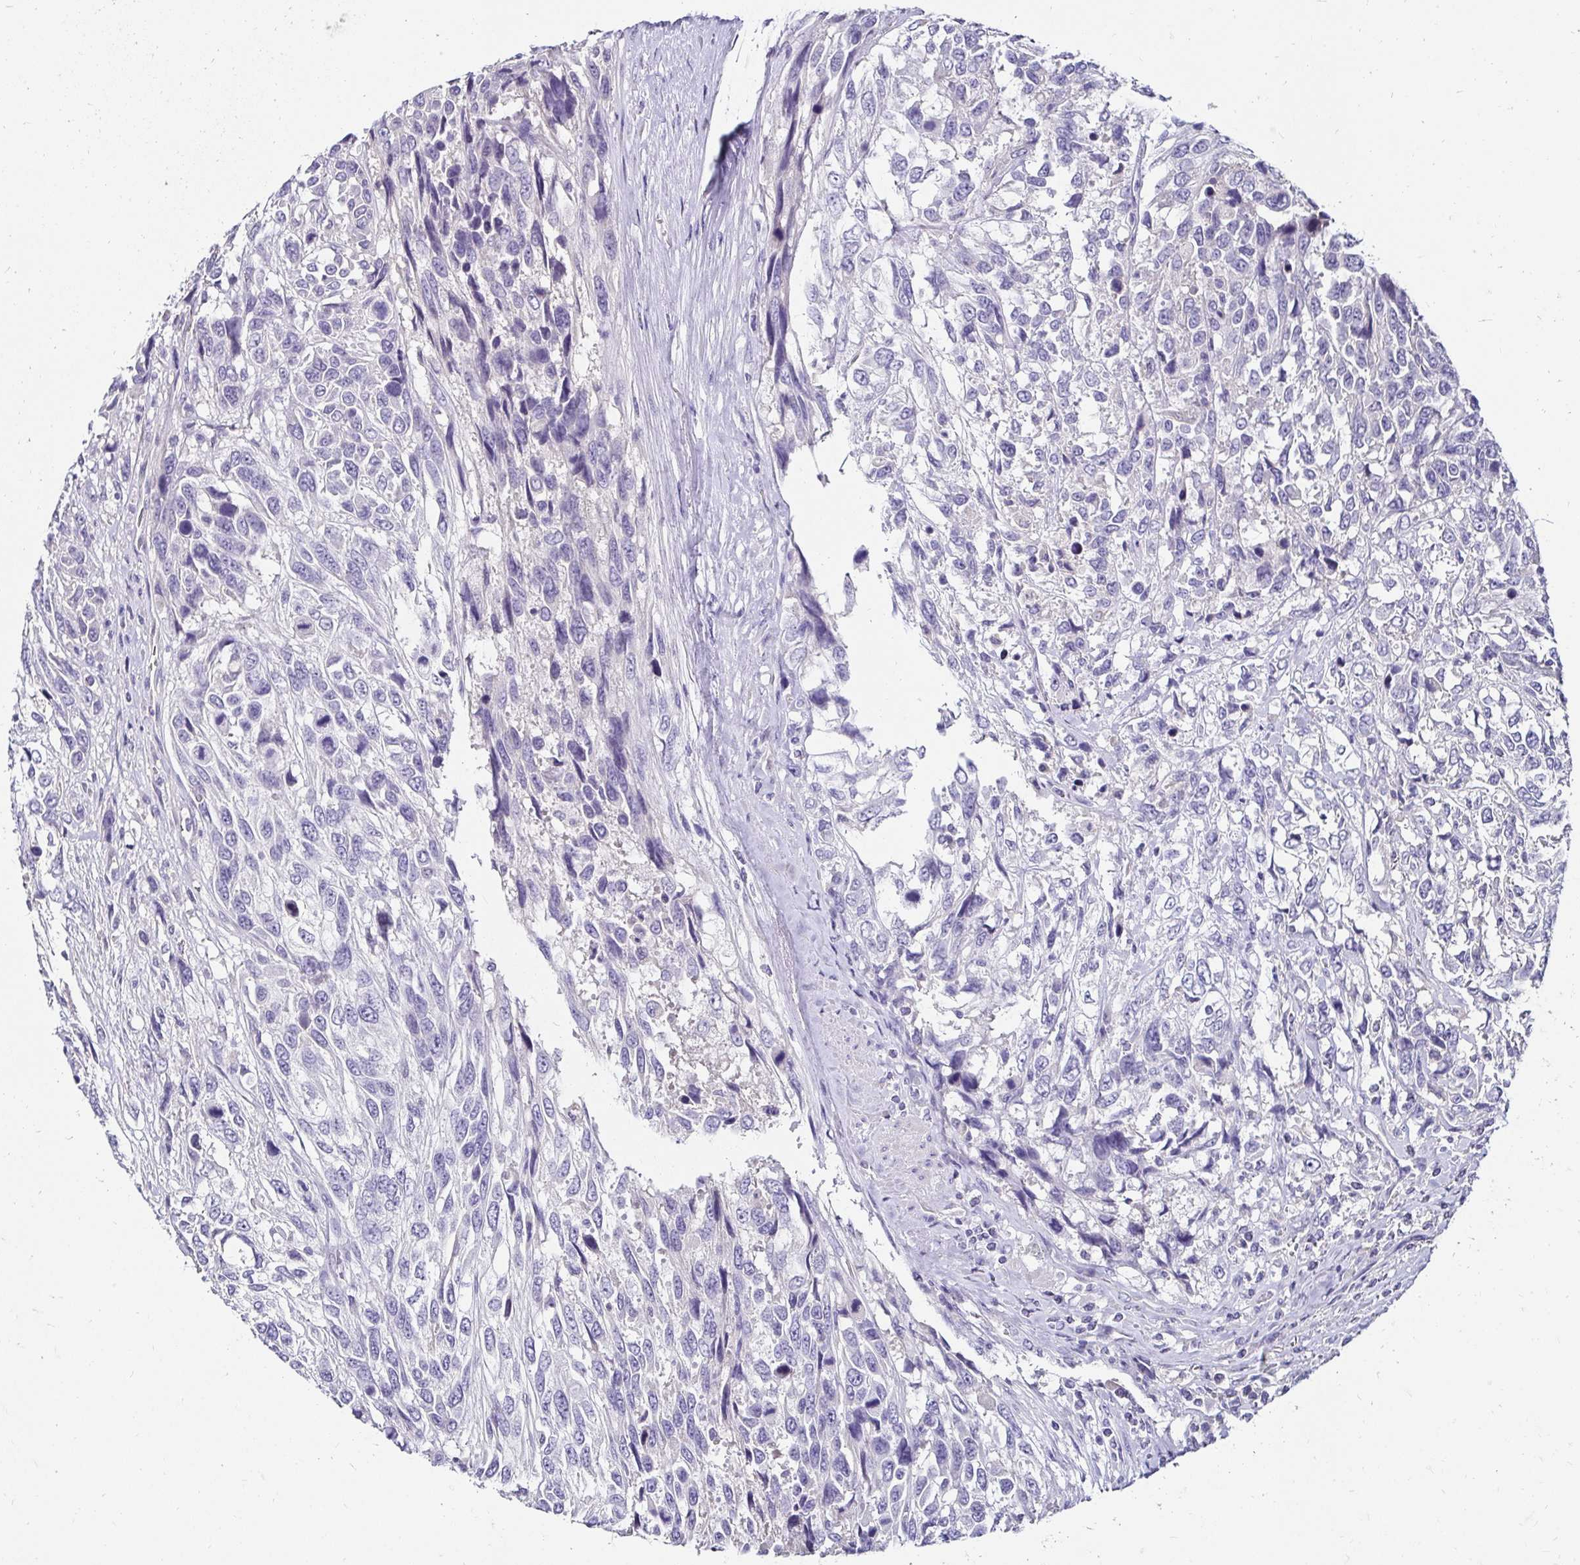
{"staining": {"intensity": "negative", "quantity": "none", "location": "none"}, "tissue": "urothelial cancer", "cell_type": "Tumor cells", "image_type": "cancer", "snomed": [{"axis": "morphology", "description": "Urothelial carcinoma, High grade"}, {"axis": "topography", "description": "Urinary bladder"}], "caption": "This is an IHC micrograph of urothelial carcinoma (high-grade). There is no staining in tumor cells.", "gene": "SCG3", "patient": {"sex": "female", "age": 70}}